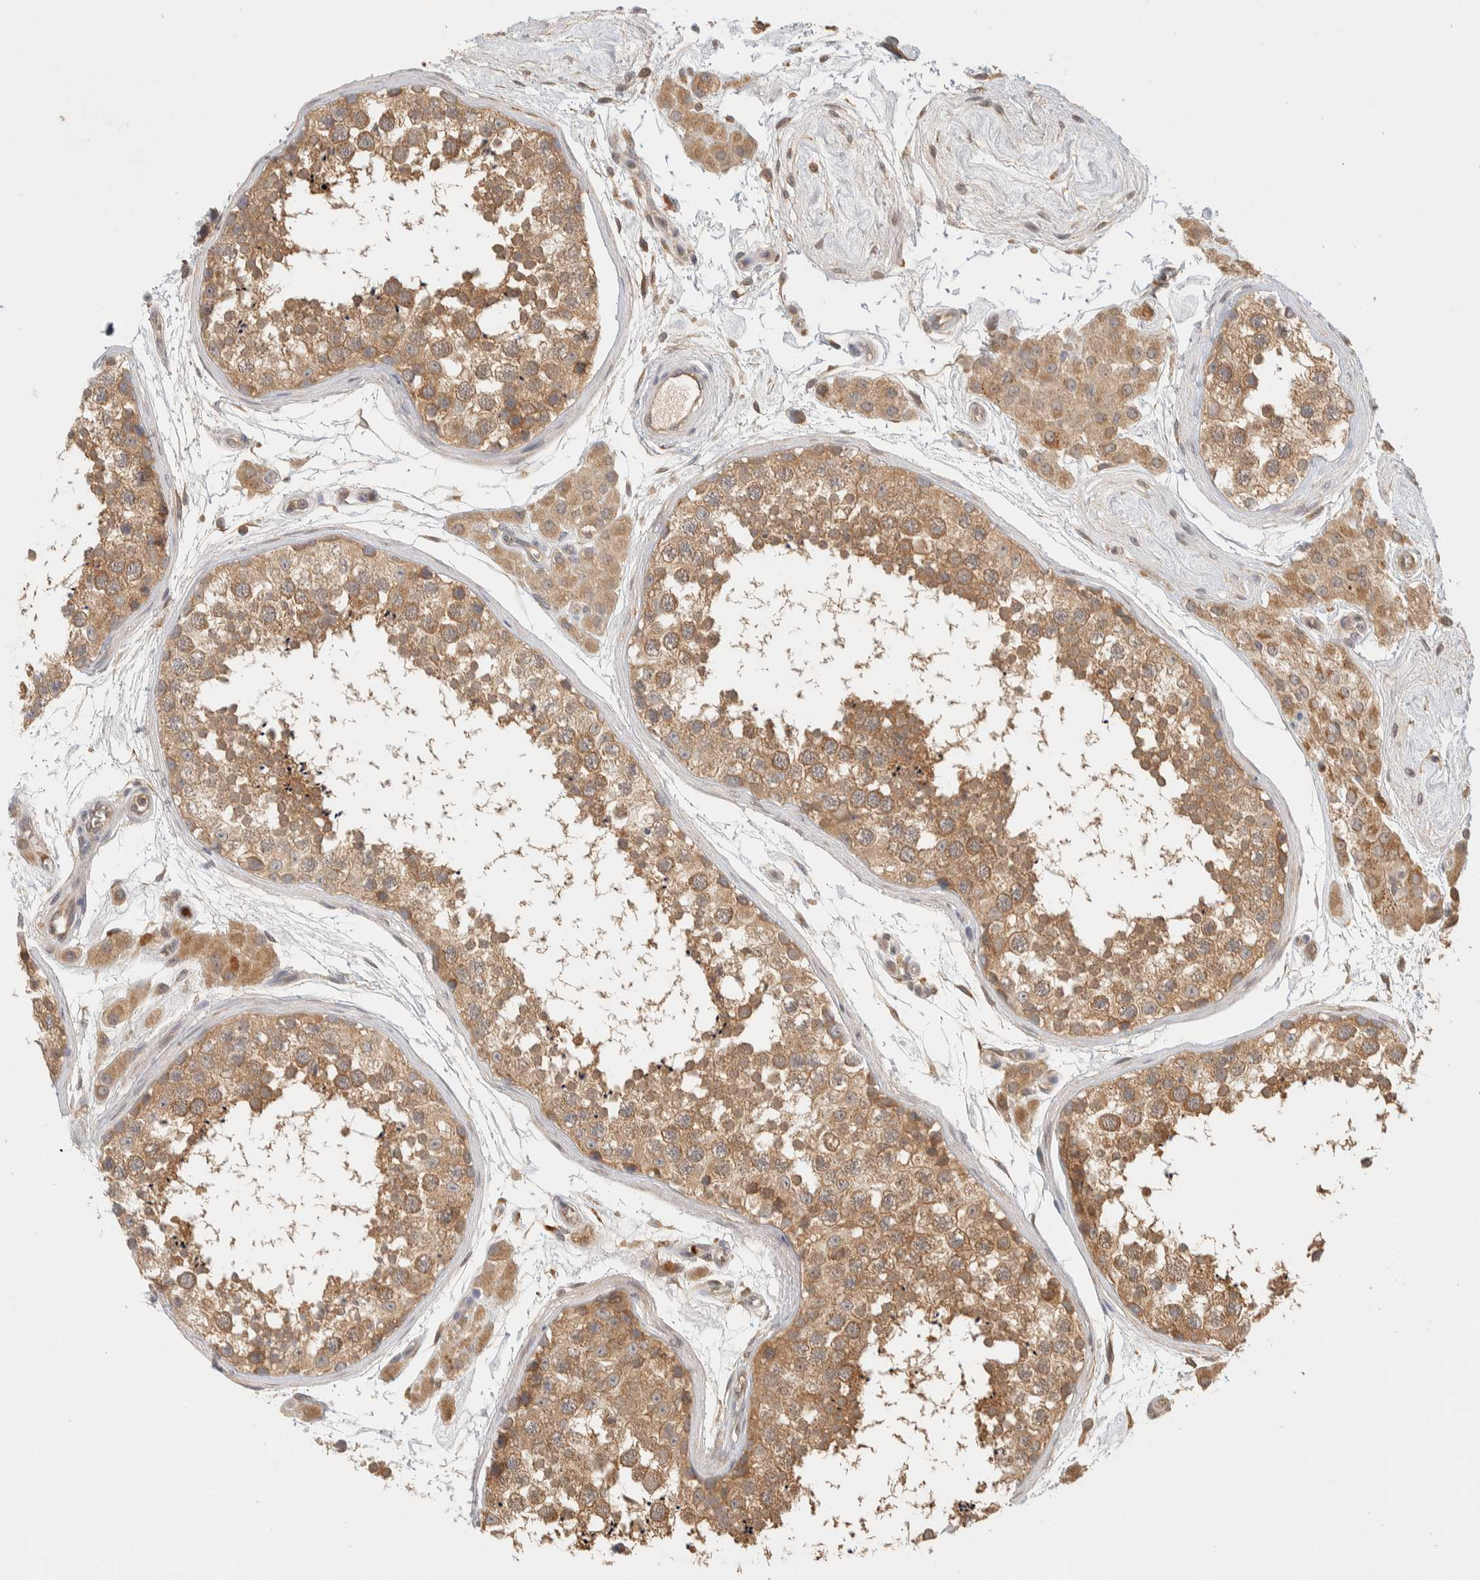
{"staining": {"intensity": "moderate", "quantity": ">75%", "location": "cytoplasmic/membranous"}, "tissue": "testis", "cell_type": "Cells in seminiferous ducts", "image_type": "normal", "snomed": [{"axis": "morphology", "description": "Normal tissue, NOS"}, {"axis": "topography", "description": "Testis"}], "caption": "DAB immunohistochemical staining of unremarkable testis reveals moderate cytoplasmic/membranous protein expression in approximately >75% of cells in seminiferous ducts.", "gene": "TTI2", "patient": {"sex": "male", "age": 56}}